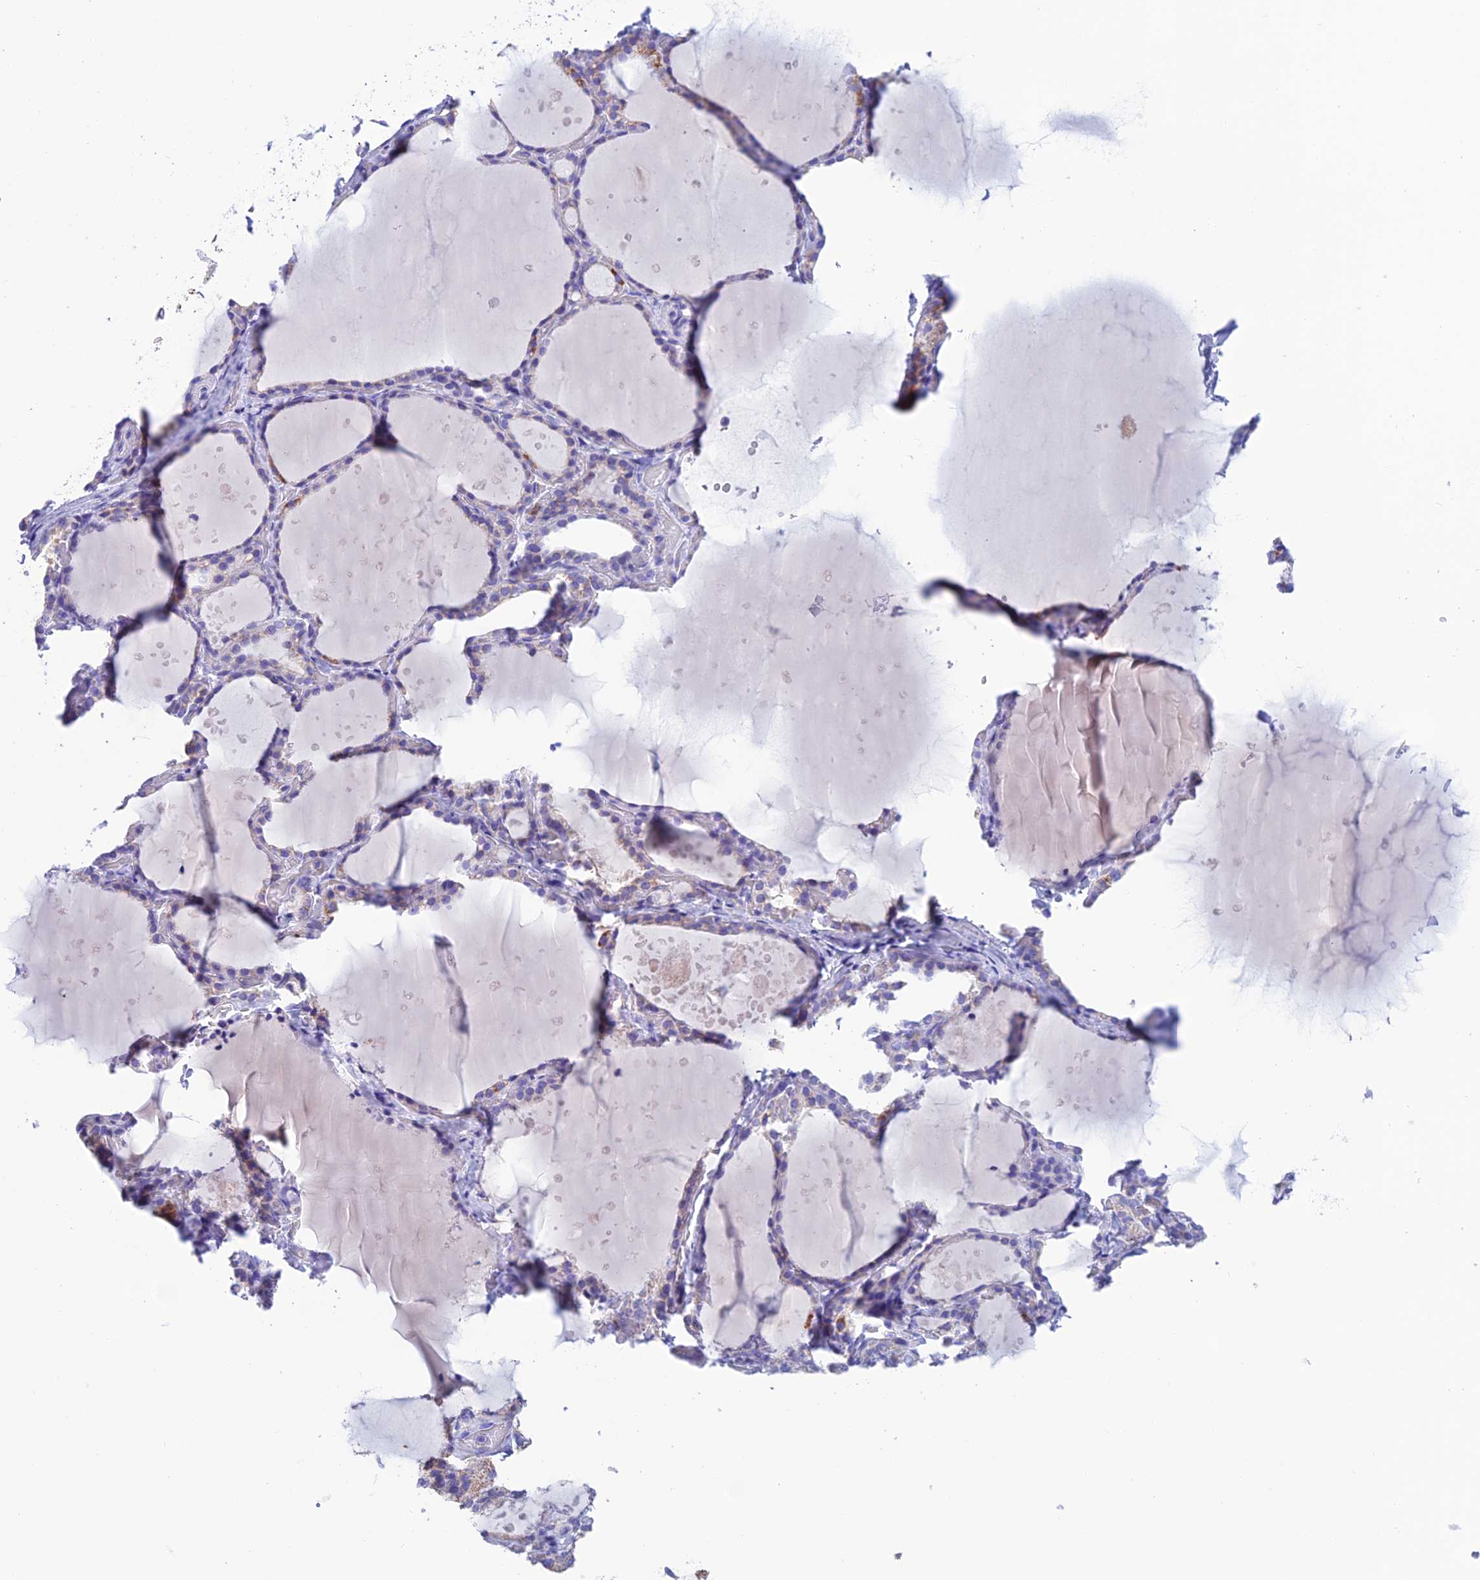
{"staining": {"intensity": "moderate", "quantity": "25%-75%", "location": "cytoplasmic/membranous"}, "tissue": "thyroid gland", "cell_type": "Glandular cells", "image_type": "normal", "snomed": [{"axis": "morphology", "description": "Normal tissue, NOS"}, {"axis": "topography", "description": "Thyroid gland"}], "caption": "High-power microscopy captured an immunohistochemistry (IHC) histopathology image of unremarkable thyroid gland, revealing moderate cytoplasmic/membranous staining in approximately 25%-75% of glandular cells.", "gene": "NXPE4", "patient": {"sex": "female", "age": 44}}